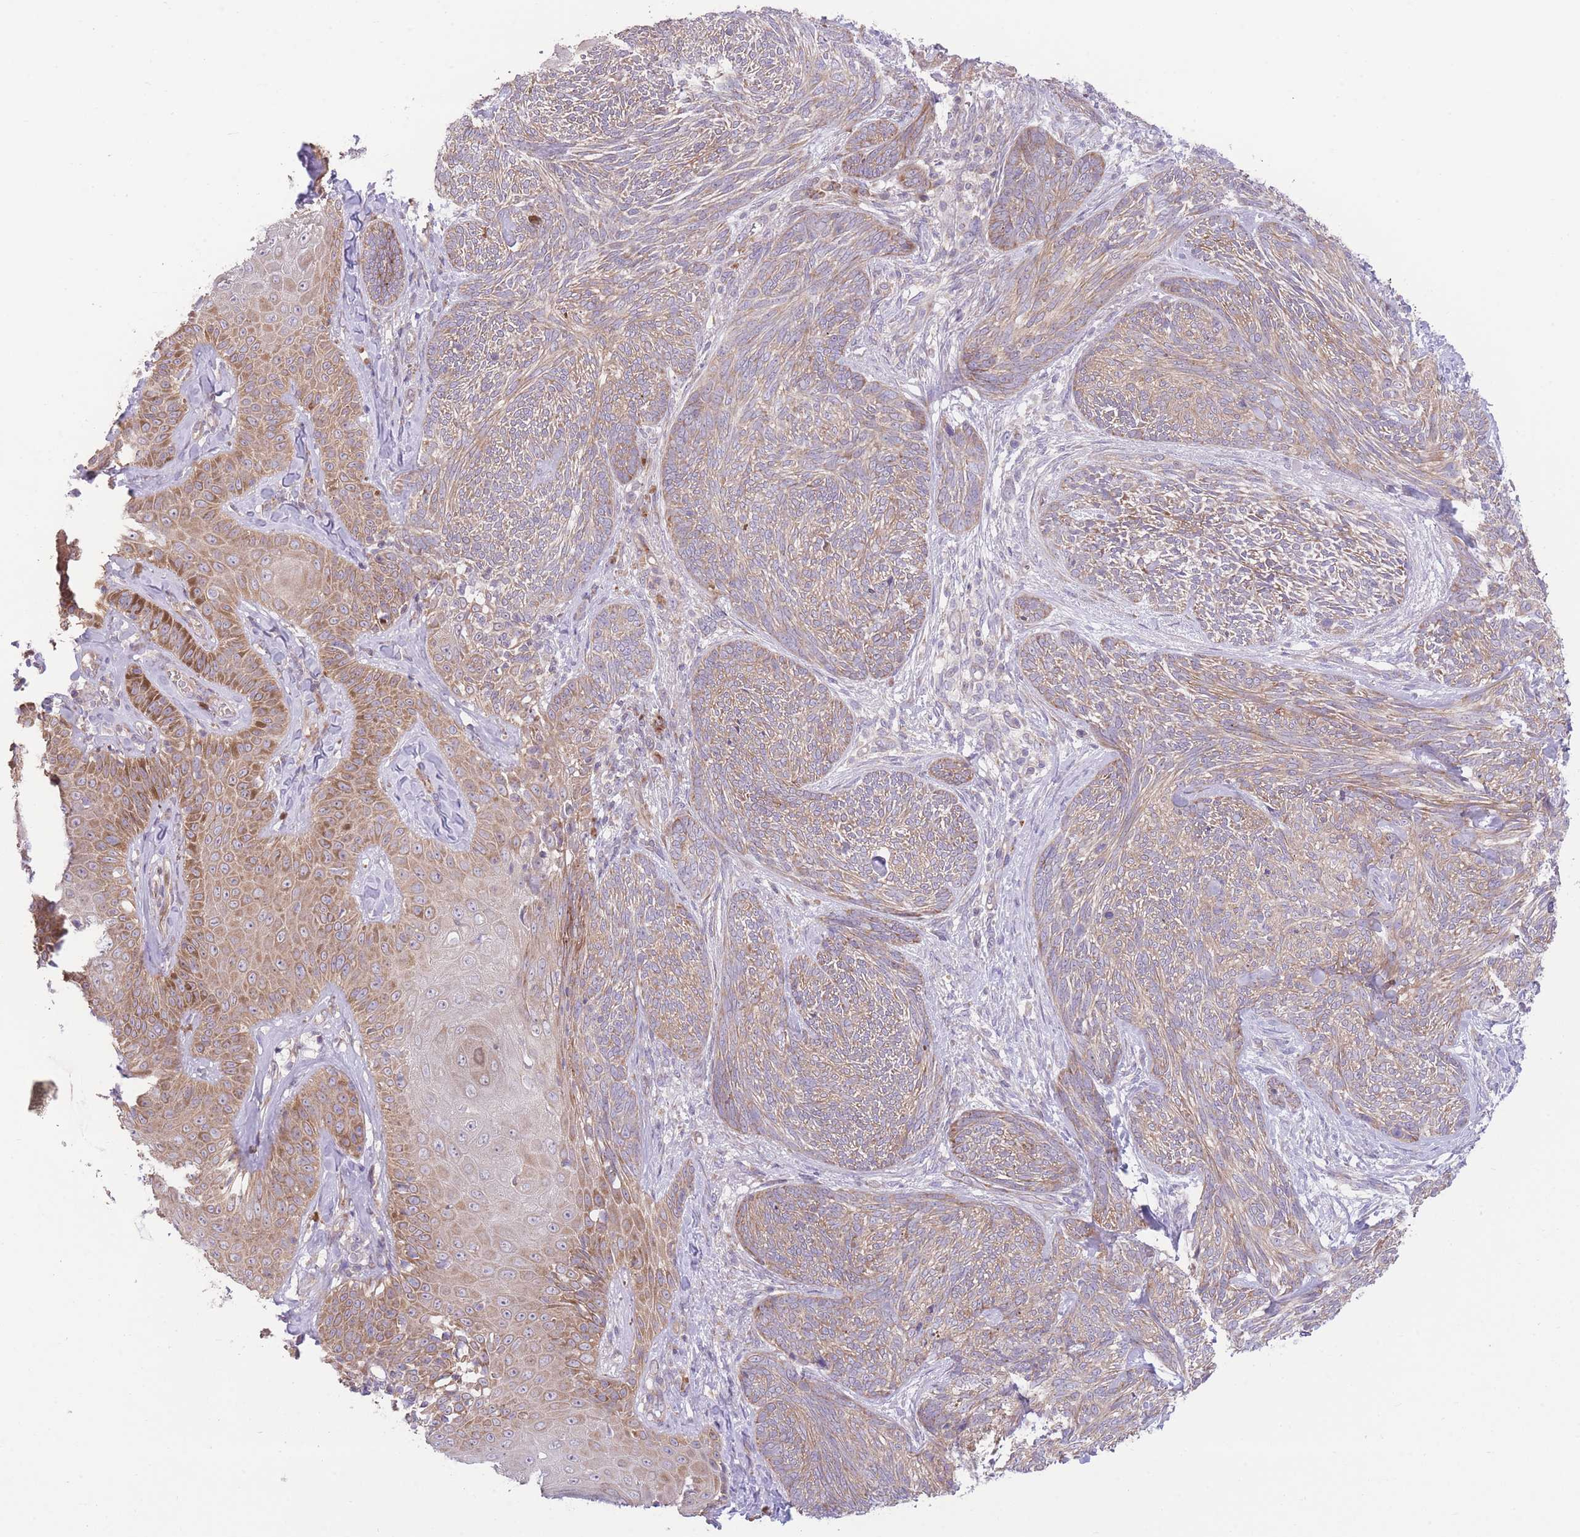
{"staining": {"intensity": "moderate", "quantity": ">75%", "location": "cytoplasmic/membranous"}, "tissue": "skin cancer", "cell_type": "Tumor cells", "image_type": "cancer", "snomed": [{"axis": "morphology", "description": "Basal cell carcinoma"}, {"axis": "topography", "description": "Skin"}], "caption": "A brown stain highlights moderate cytoplasmic/membranous positivity of a protein in basal cell carcinoma (skin) tumor cells. Immunohistochemistry stains the protein of interest in brown and the nuclei are stained blue.", "gene": "BOLA2B", "patient": {"sex": "male", "age": 73}}